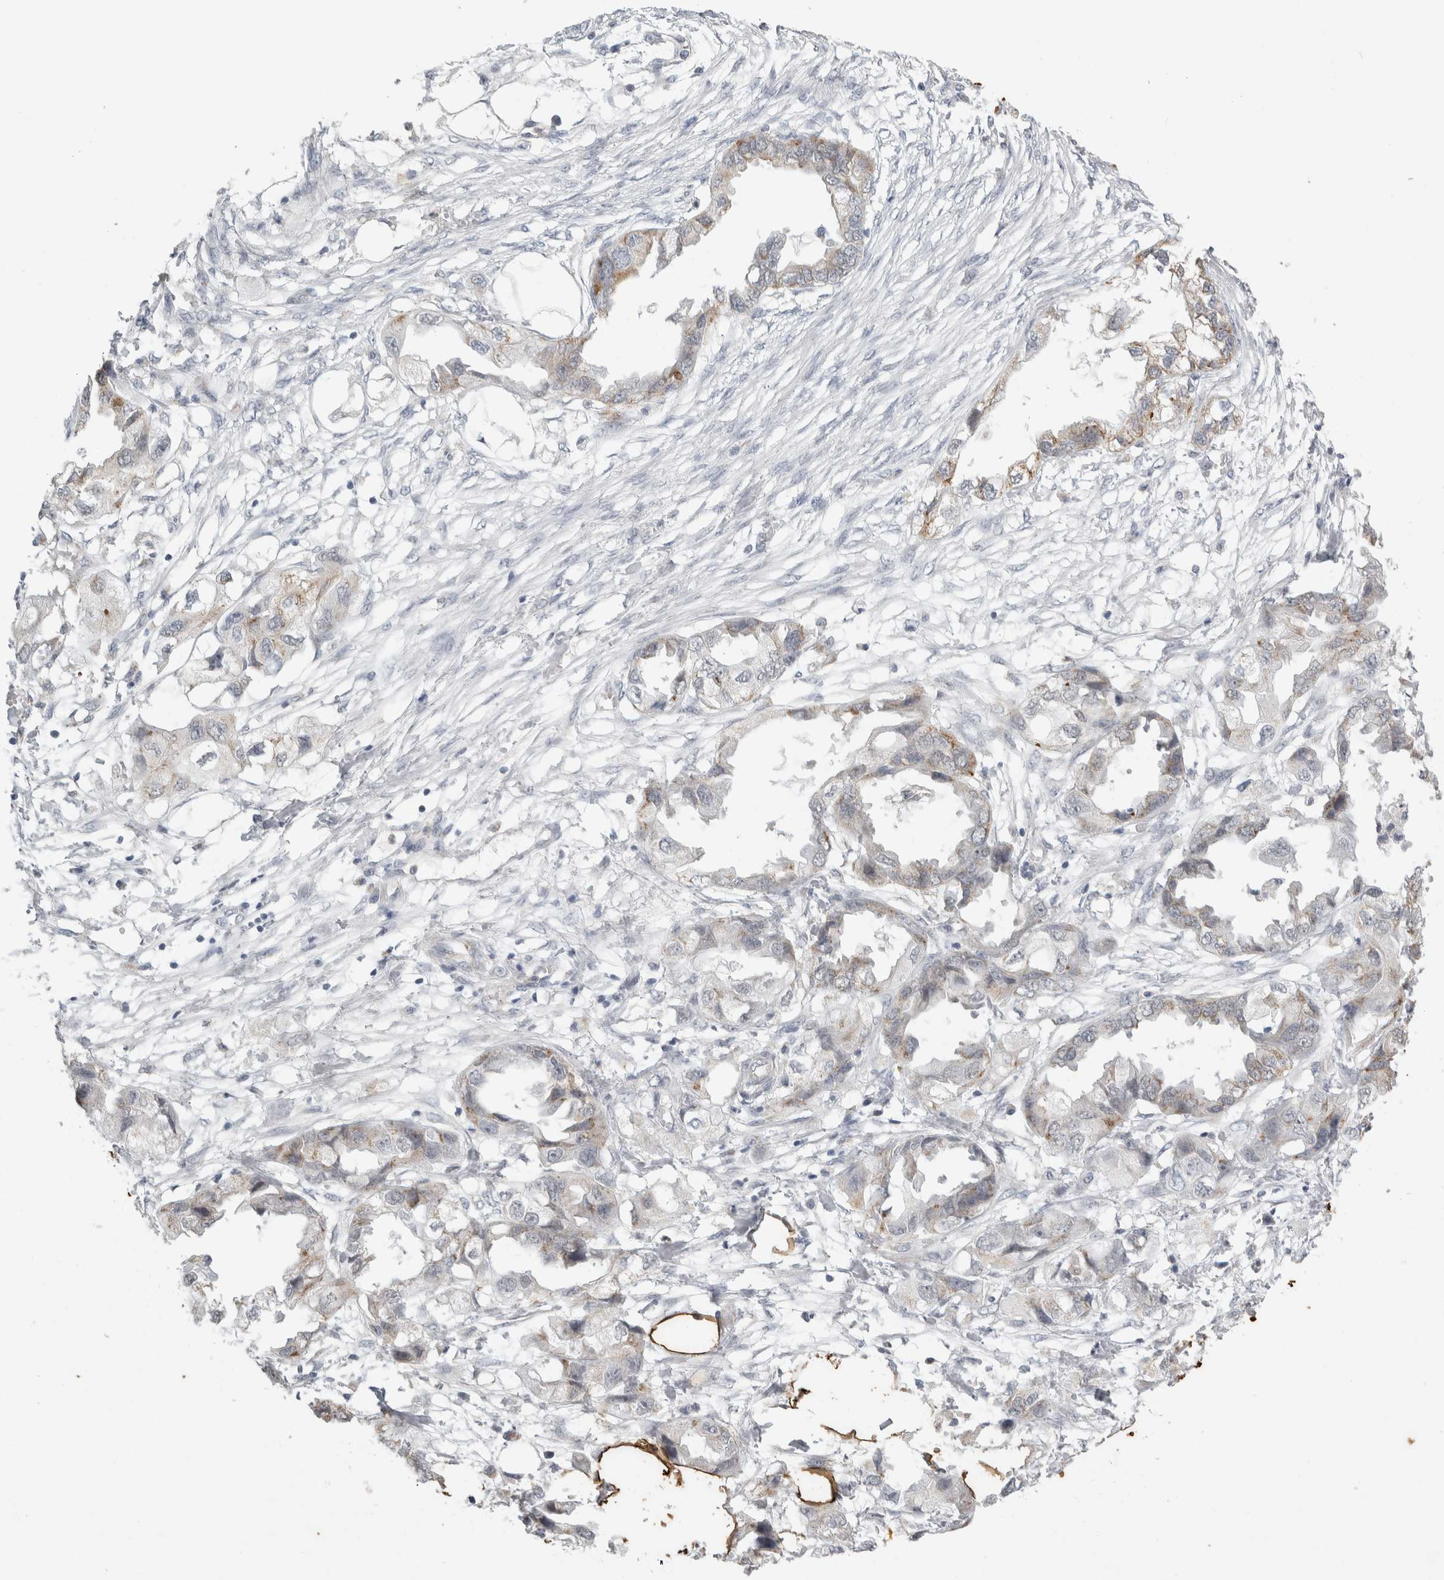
{"staining": {"intensity": "weak", "quantity": "25%-75%", "location": "cytoplasmic/membranous"}, "tissue": "endometrial cancer", "cell_type": "Tumor cells", "image_type": "cancer", "snomed": [{"axis": "morphology", "description": "Adenocarcinoma, NOS"}, {"axis": "morphology", "description": "Adenocarcinoma, metastatic, NOS"}, {"axis": "topography", "description": "Adipose tissue"}, {"axis": "topography", "description": "Endometrium"}], "caption": "The image shows staining of metastatic adenocarcinoma (endometrial), revealing weak cytoplasmic/membranous protein positivity (brown color) within tumor cells.", "gene": "PLIN1", "patient": {"sex": "female", "age": 67}}